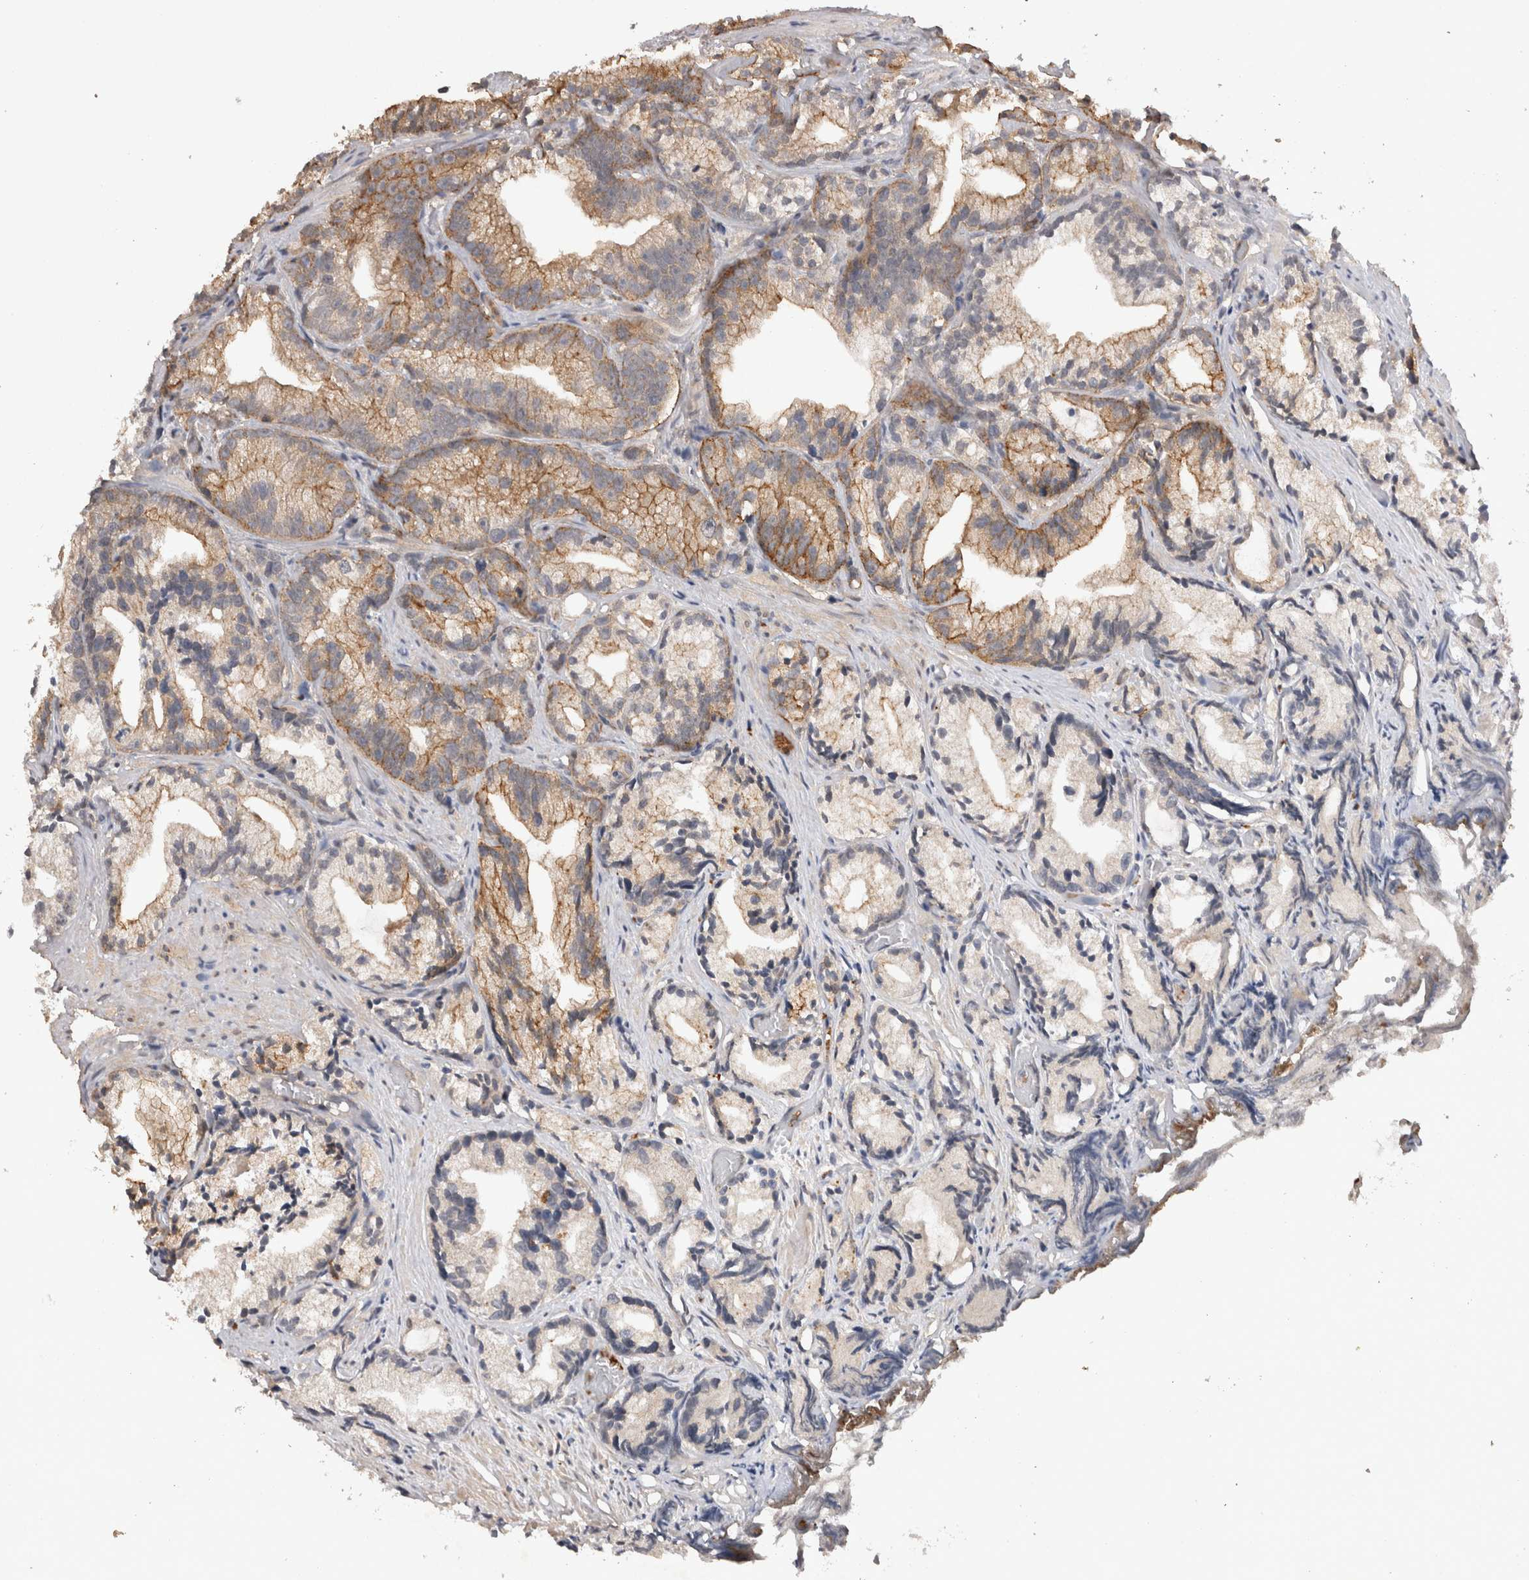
{"staining": {"intensity": "moderate", "quantity": "25%-75%", "location": "cytoplasmic/membranous"}, "tissue": "prostate cancer", "cell_type": "Tumor cells", "image_type": "cancer", "snomed": [{"axis": "morphology", "description": "Adenocarcinoma, Low grade"}, {"axis": "topography", "description": "Prostate"}], "caption": "Moderate cytoplasmic/membranous protein staining is appreciated in approximately 25%-75% of tumor cells in prostate cancer (low-grade adenocarcinoma).", "gene": "RASSF3", "patient": {"sex": "male", "age": 89}}